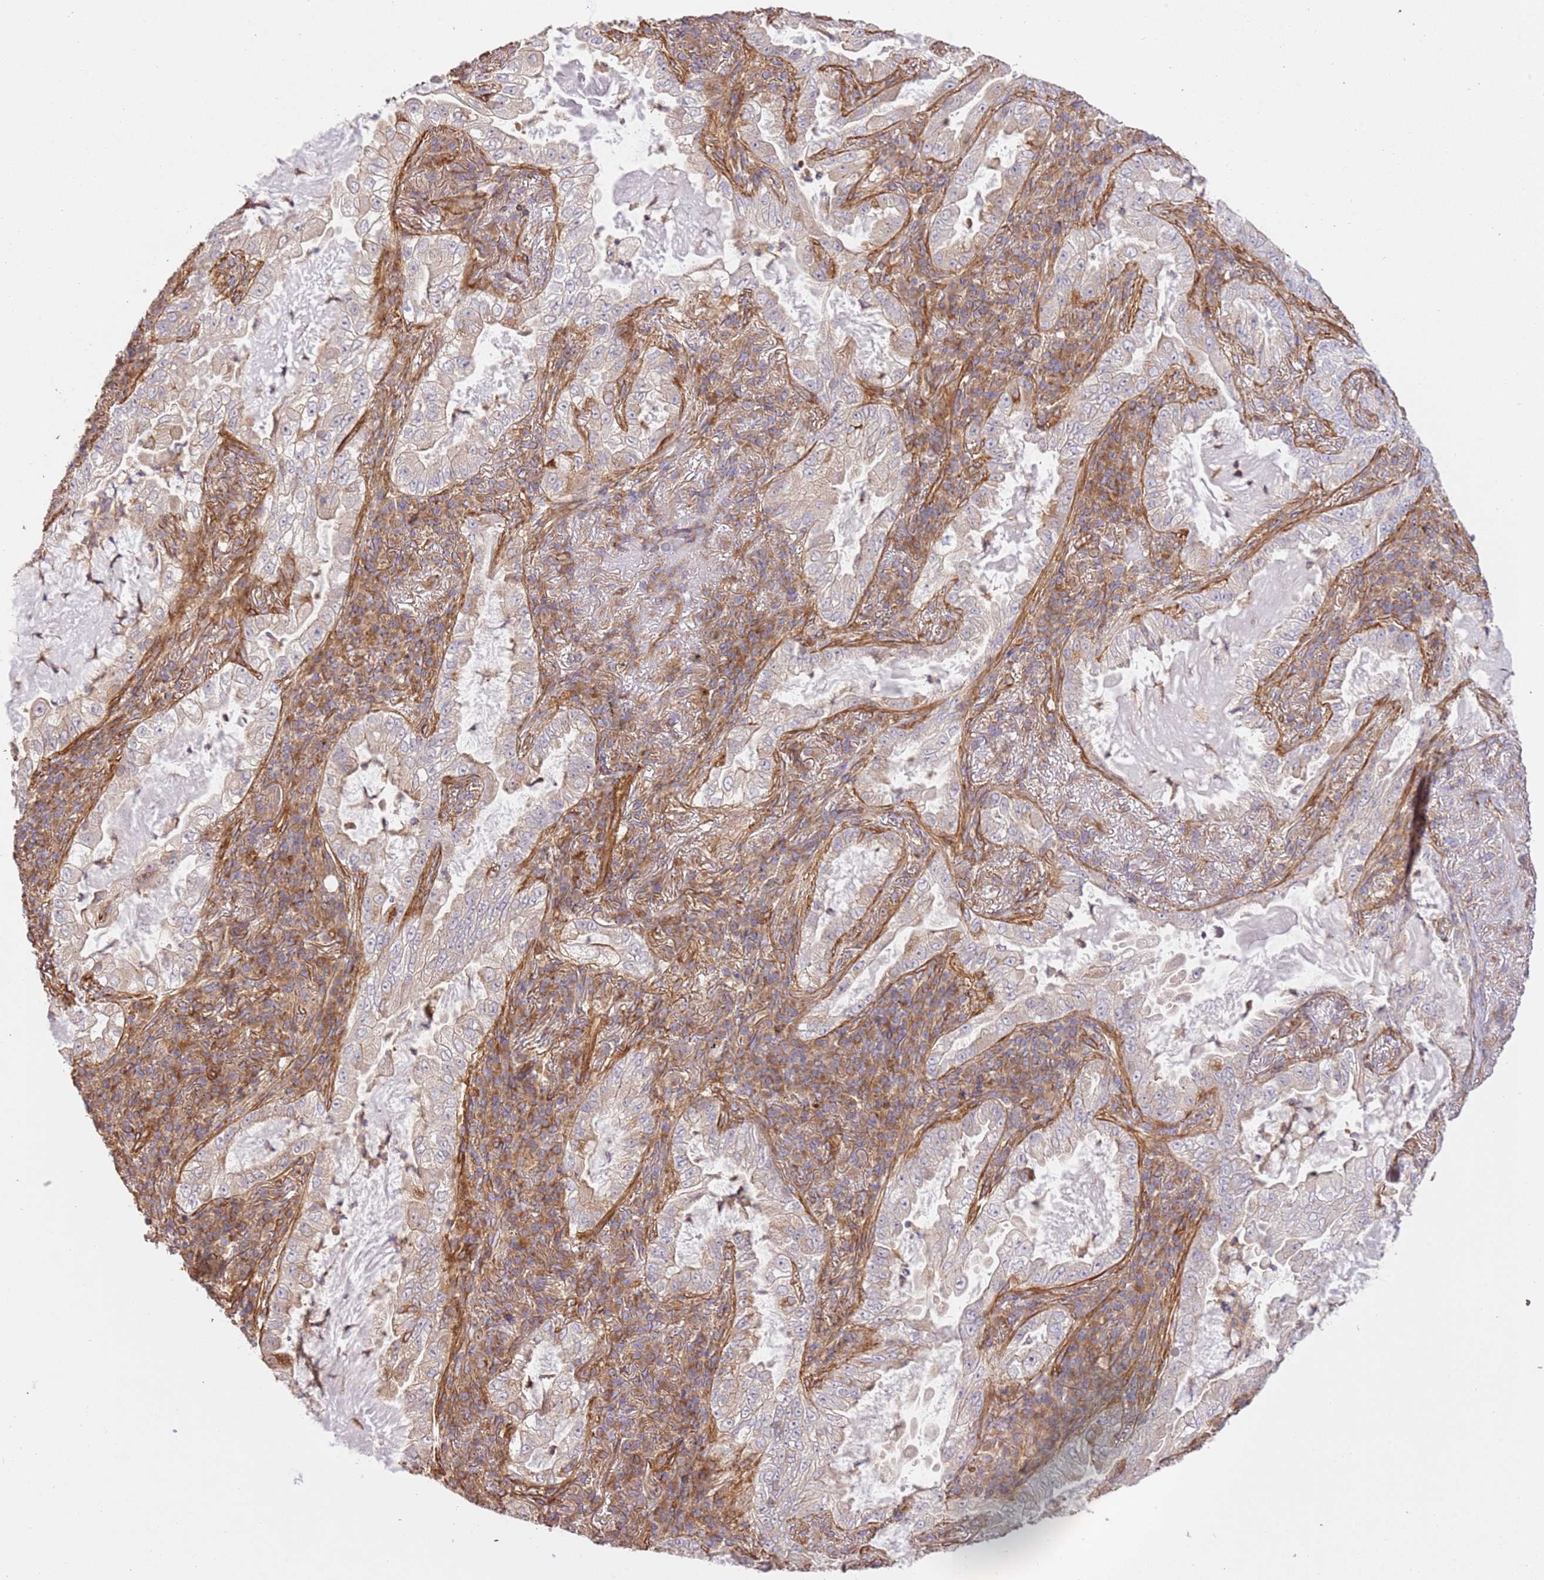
{"staining": {"intensity": "weak", "quantity": "<25%", "location": "cytoplasmic/membranous"}, "tissue": "lung cancer", "cell_type": "Tumor cells", "image_type": "cancer", "snomed": [{"axis": "morphology", "description": "Adenocarcinoma, NOS"}, {"axis": "topography", "description": "Lung"}], "caption": "Lung cancer (adenocarcinoma) stained for a protein using IHC reveals no staining tumor cells.", "gene": "ZBTB39", "patient": {"sex": "female", "age": 73}}